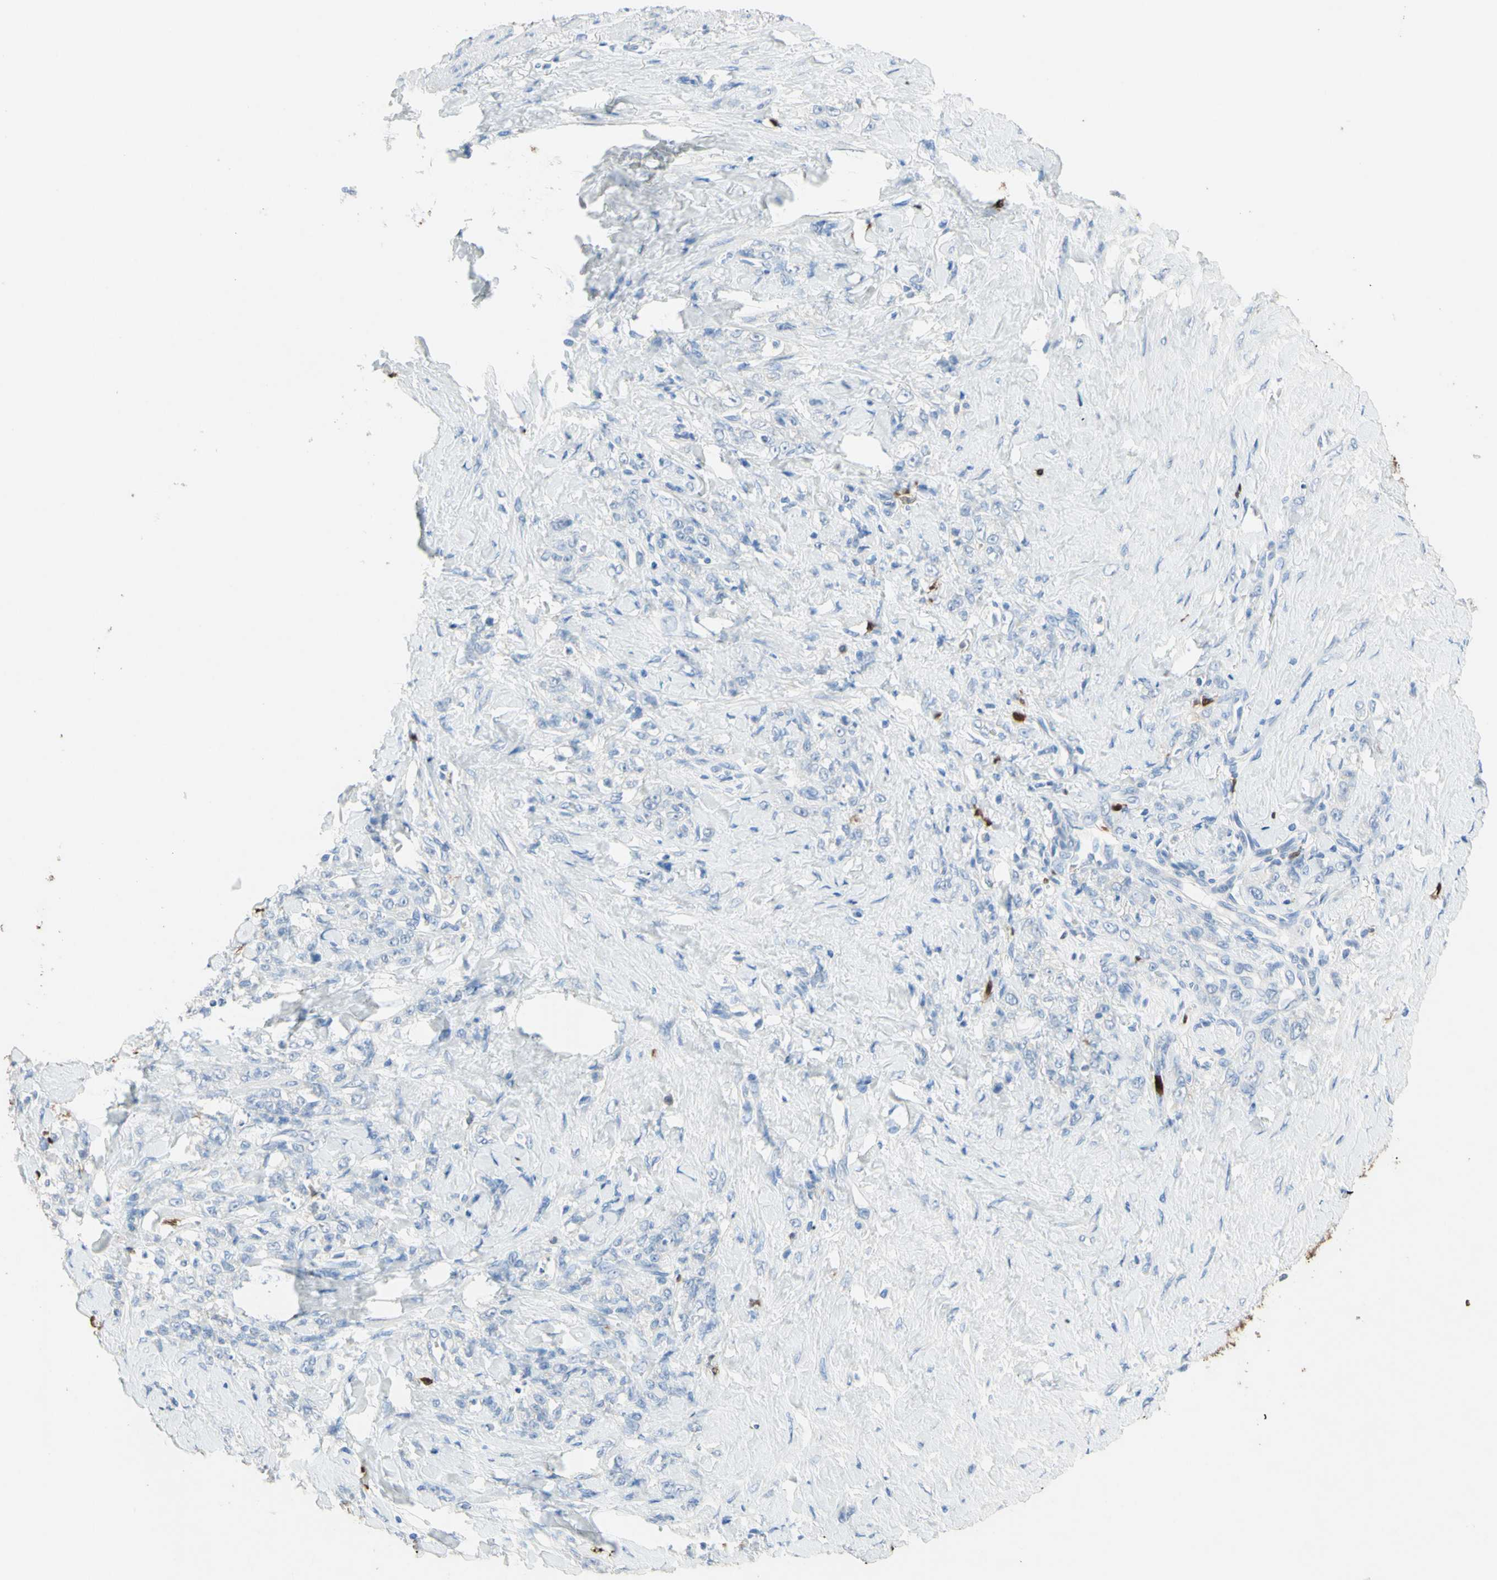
{"staining": {"intensity": "negative", "quantity": "none", "location": "none"}, "tissue": "stomach cancer", "cell_type": "Tumor cells", "image_type": "cancer", "snomed": [{"axis": "morphology", "description": "Adenocarcinoma, NOS"}, {"axis": "topography", "description": "Stomach"}], "caption": "High power microscopy histopathology image of an immunohistochemistry (IHC) image of adenocarcinoma (stomach), revealing no significant positivity in tumor cells.", "gene": "NFKBIZ", "patient": {"sex": "male", "age": 82}}